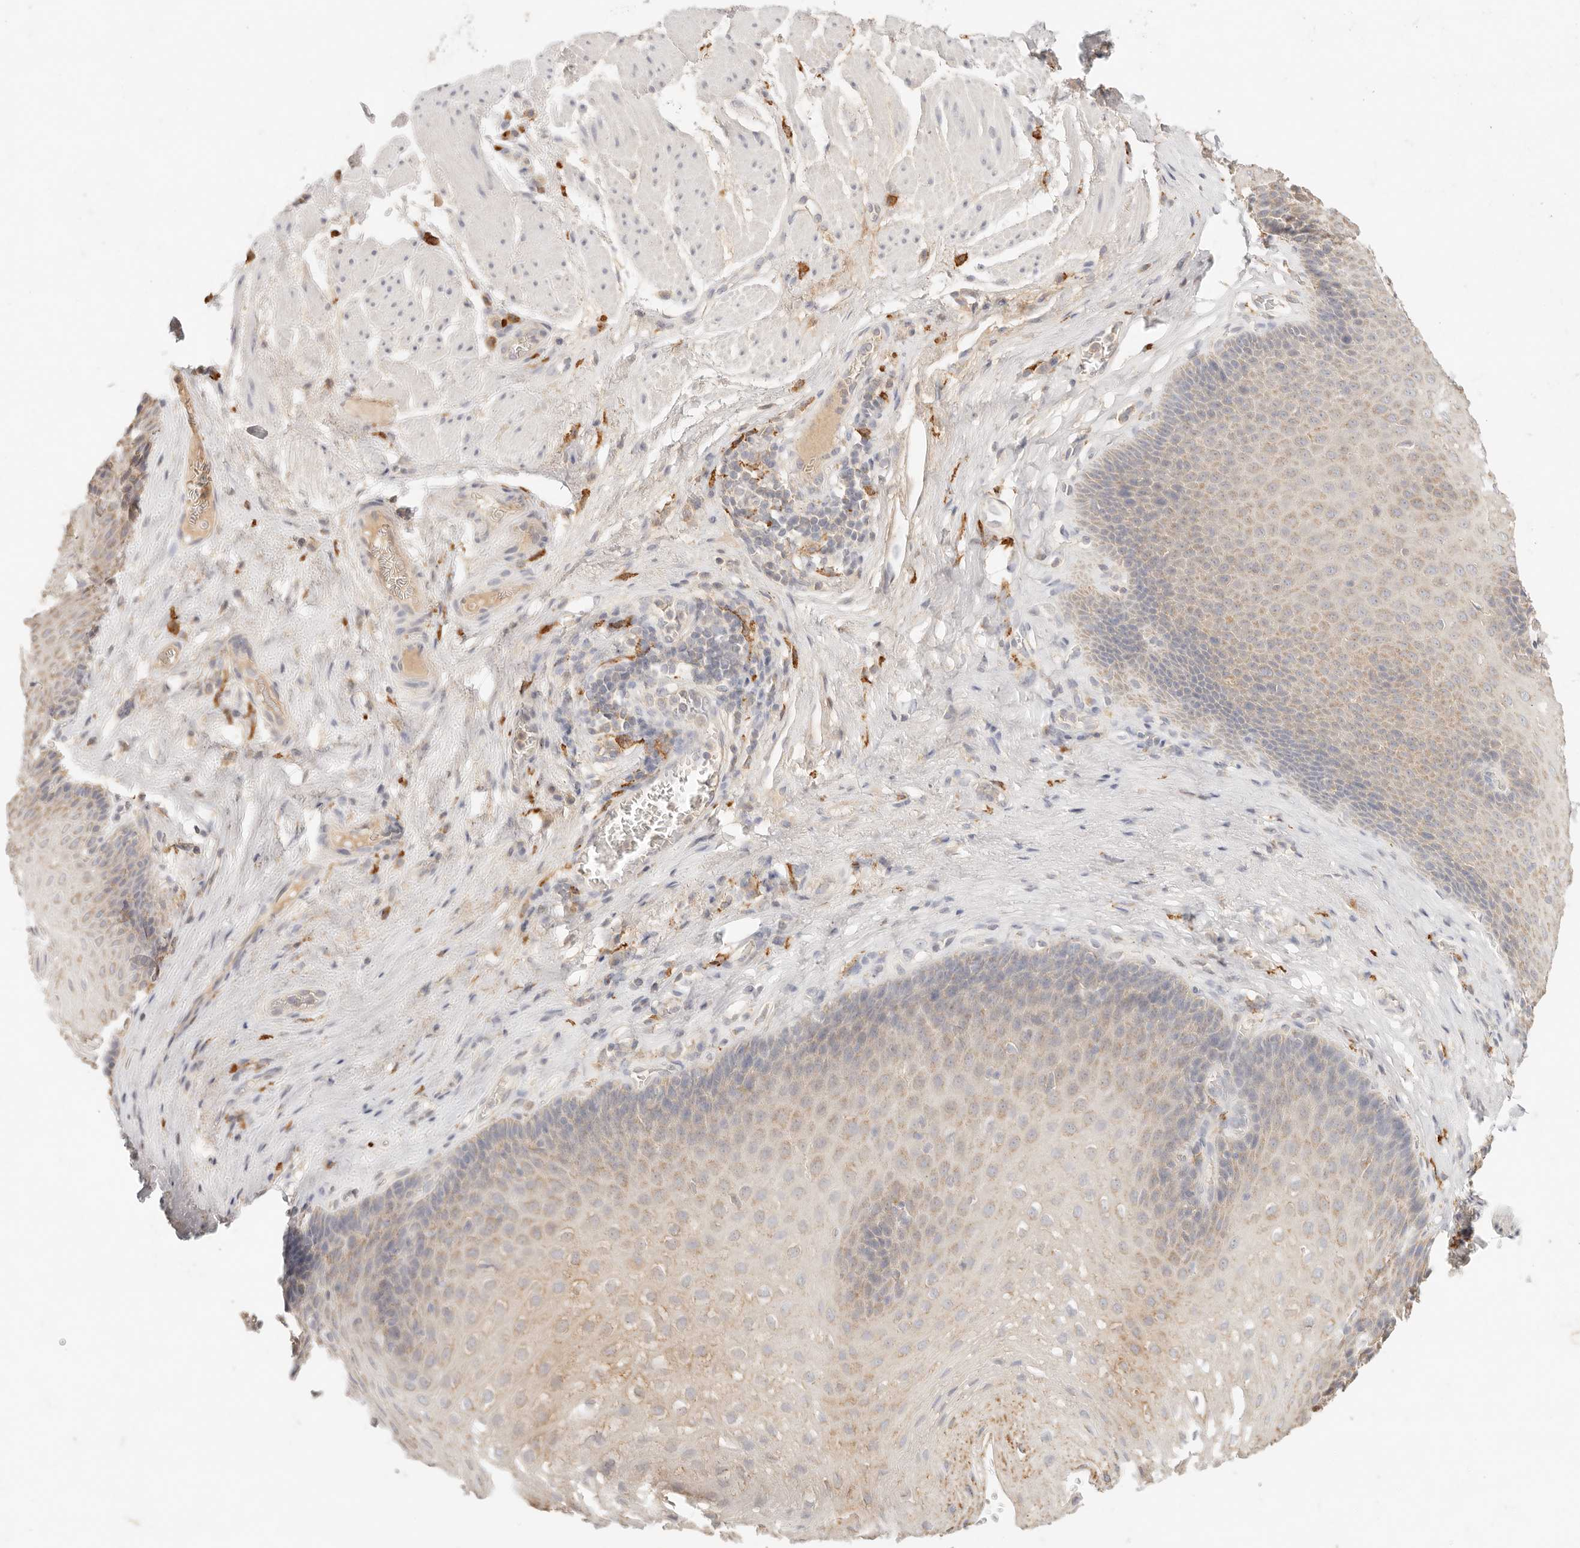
{"staining": {"intensity": "weak", "quantity": ">75%", "location": "cytoplasmic/membranous"}, "tissue": "esophagus", "cell_type": "Squamous epithelial cells", "image_type": "normal", "snomed": [{"axis": "morphology", "description": "Normal tissue, NOS"}, {"axis": "topography", "description": "Esophagus"}], "caption": "A histopathology image of esophagus stained for a protein shows weak cytoplasmic/membranous brown staining in squamous epithelial cells. Immunohistochemistry stains the protein in brown and the nuclei are stained blue.", "gene": "HK2", "patient": {"sex": "female", "age": 66}}